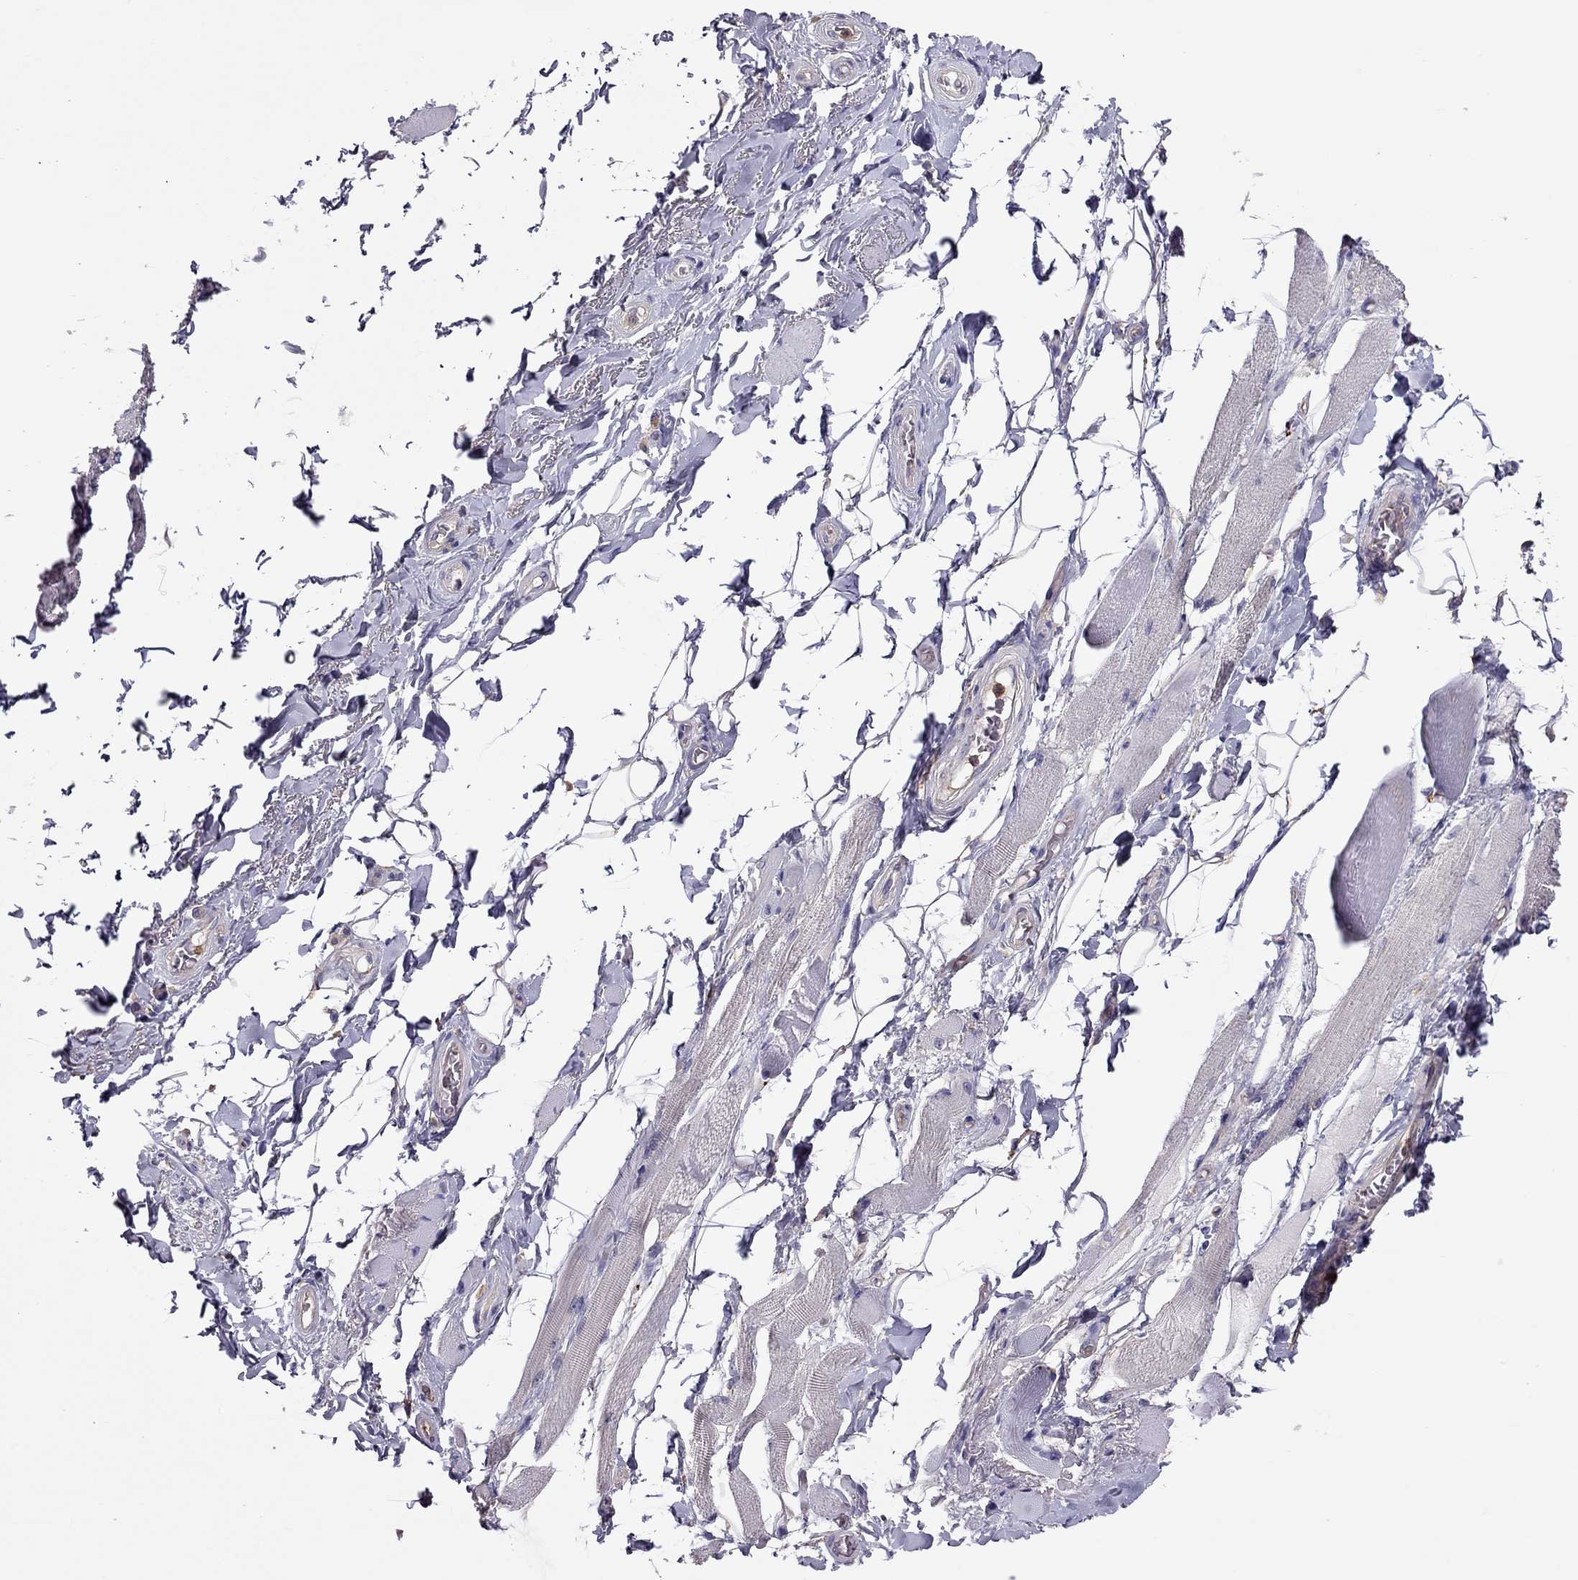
{"staining": {"intensity": "negative", "quantity": "none", "location": "none"}, "tissue": "adipose tissue", "cell_type": "Adipocytes", "image_type": "normal", "snomed": [{"axis": "morphology", "description": "Normal tissue, NOS"}, {"axis": "topography", "description": "Anal"}, {"axis": "topography", "description": "Peripheral nerve tissue"}], "caption": "There is no significant expression in adipocytes of adipose tissue. Brightfield microscopy of IHC stained with DAB (brown) and hematoxylin (blue), captured at high magnification.", "gene": "TEX22", "patient": {"sex": "male", "age": 53}}